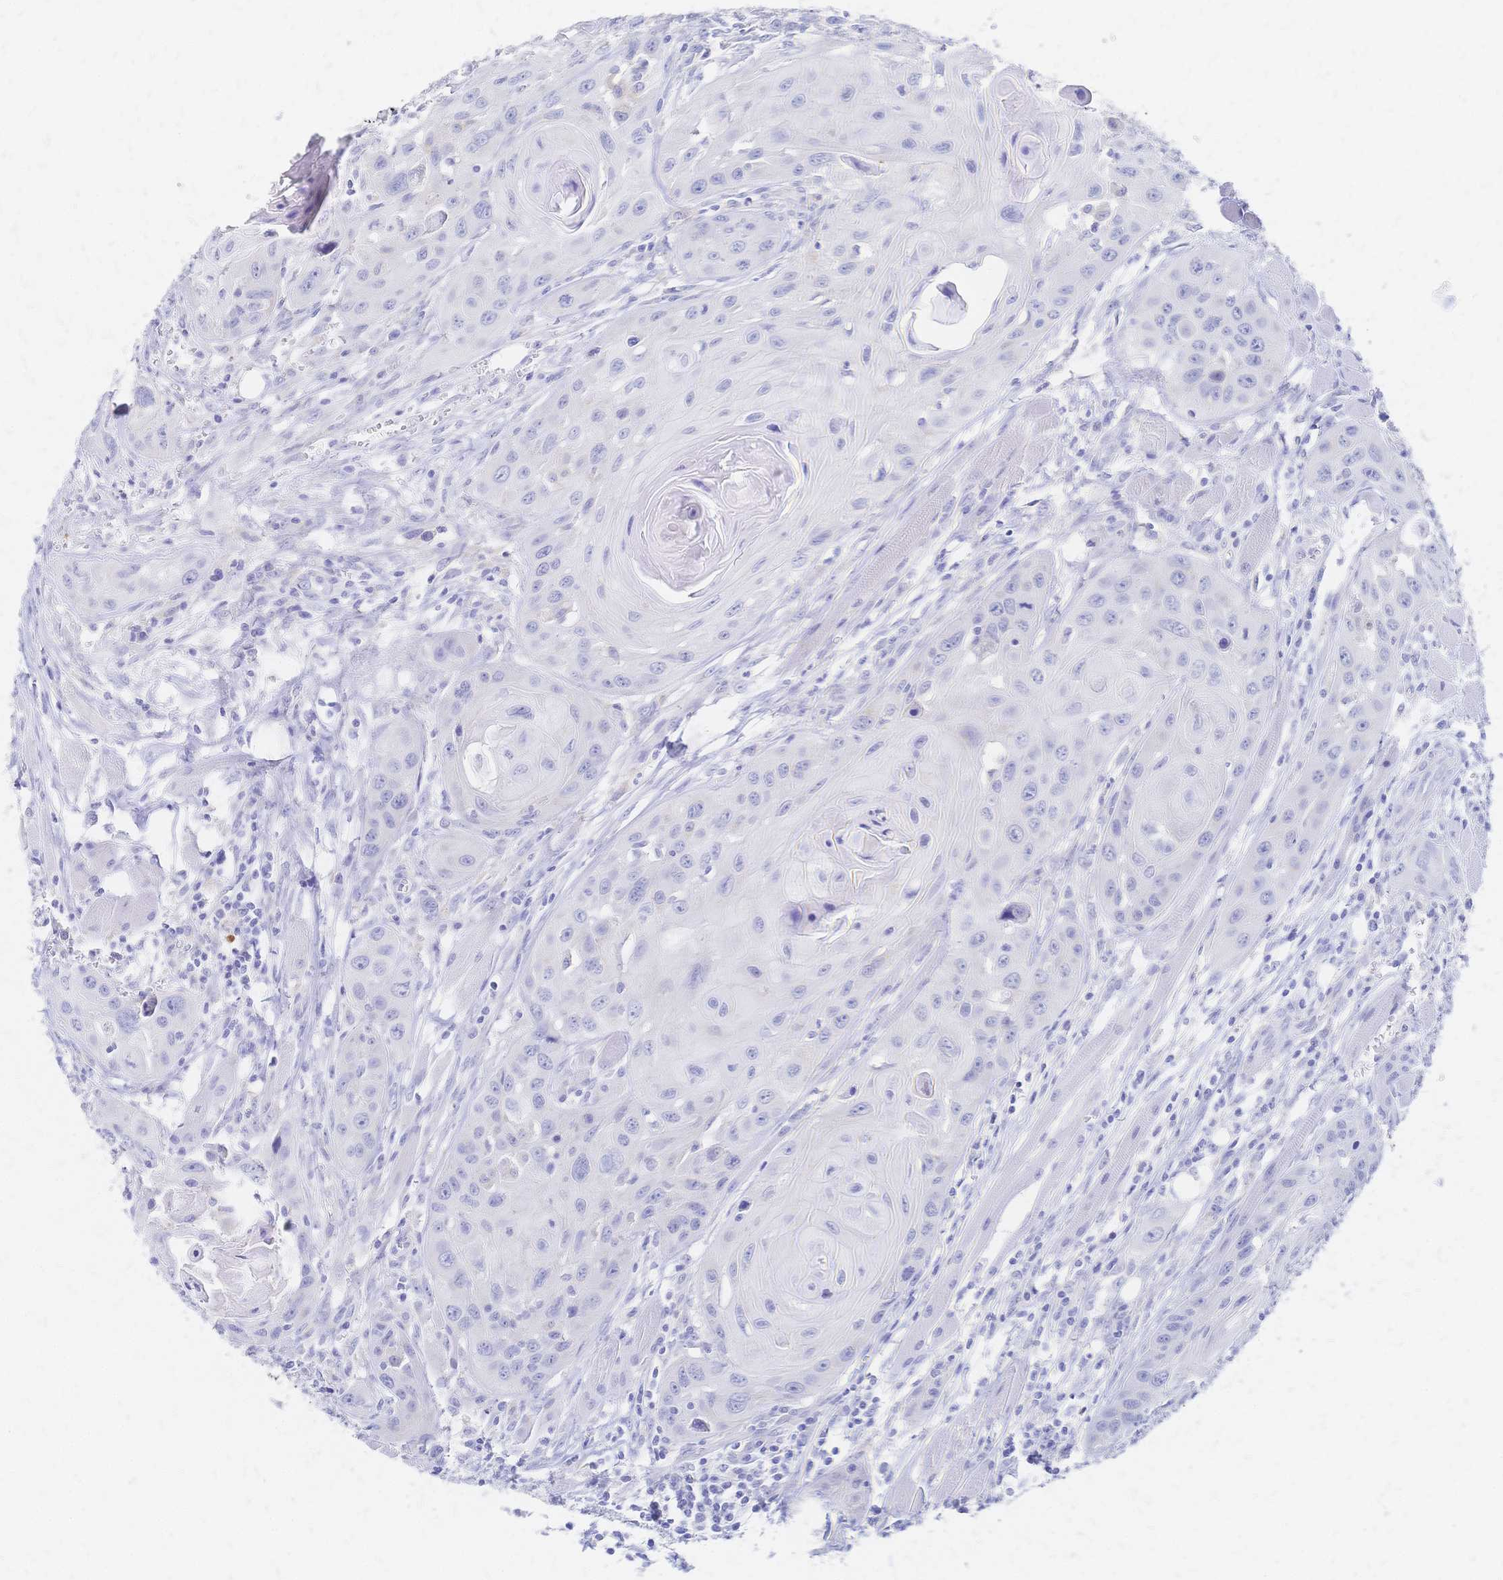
{"staining": {"intensity": "negative", "quantity": "none", "location": "none"}, "tissue": "head and neck cancer", "cell_type": "Tumor cells", "image_type": "cancer", "snomed": [{"axis": "morphology", "description": "Squamous cell carcinoma, NOS"}, {"axis": "topography", "description": "Oral tissue"}, {"axis": "topography", "description": "Head-Neck"}], "caption": "Immunohistochemistry (IHC) image of squamous cell carcinoma (head and neck) stained for a protein (brown), which demonstrates no staining in tumor cells.", "gene": "SLC5A1", "patient": {"sex": "male", "age": 58}}